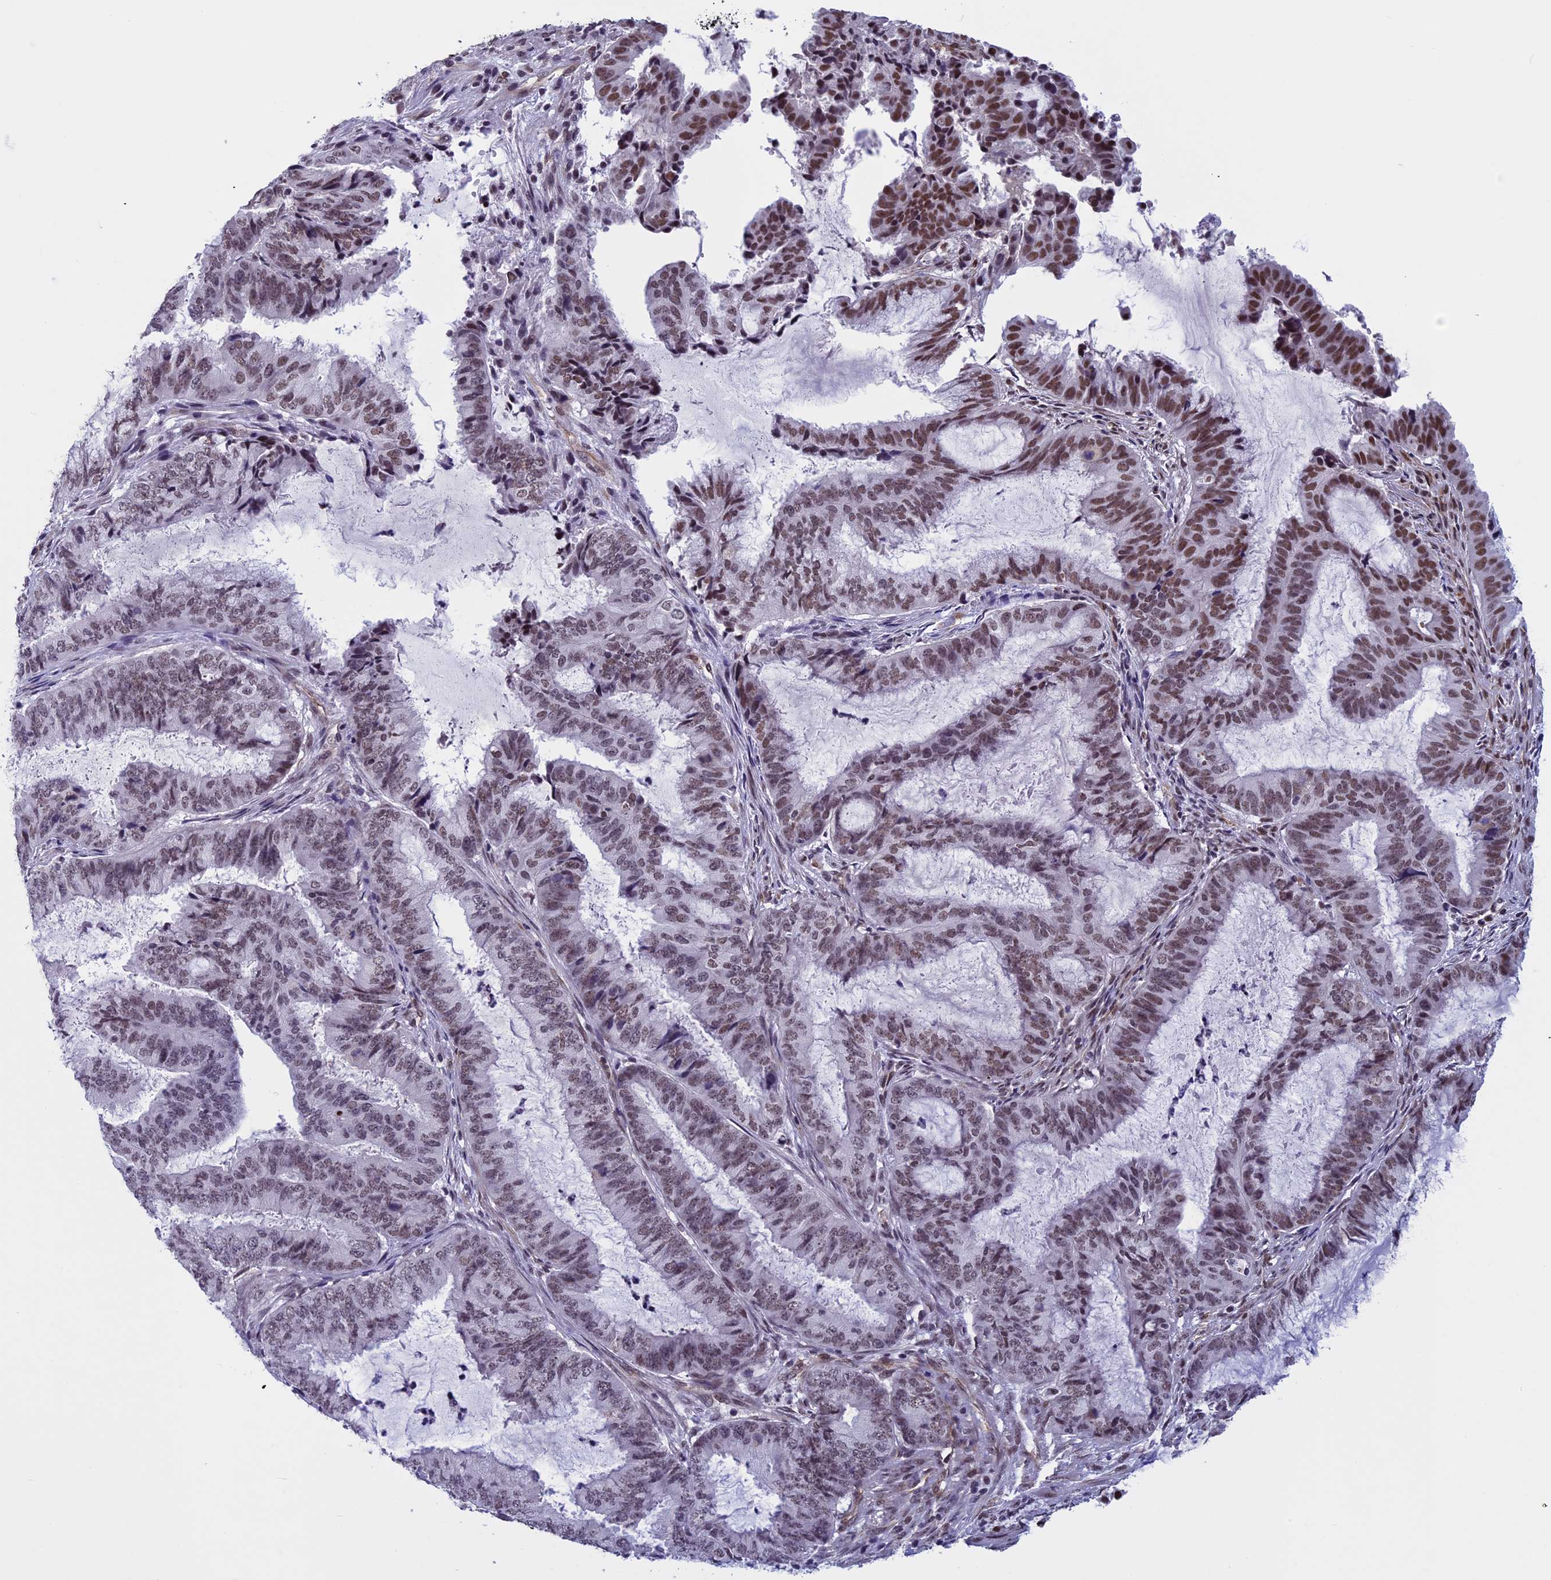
{"staining": {"intensity": "moderate", "quantity": "25%-75%", "location": "nuclear"}, "tissue": "endometrial cancer", "cell_type": "Tumor cells", "image_type": "cancer", "snomed": [{"axis": "morphology", "description": "Adenocarcinoma, NOS"}, {"axis": "topography", "description": "Endometrium"}], "caption": "A photomicrograph of human endometrial adenocarcinoma stained for a protein shows moderate nuclear brown staining in tumor cells.", "gene": "NIPBL", "patient": {"sex": "female", "age": 51}}